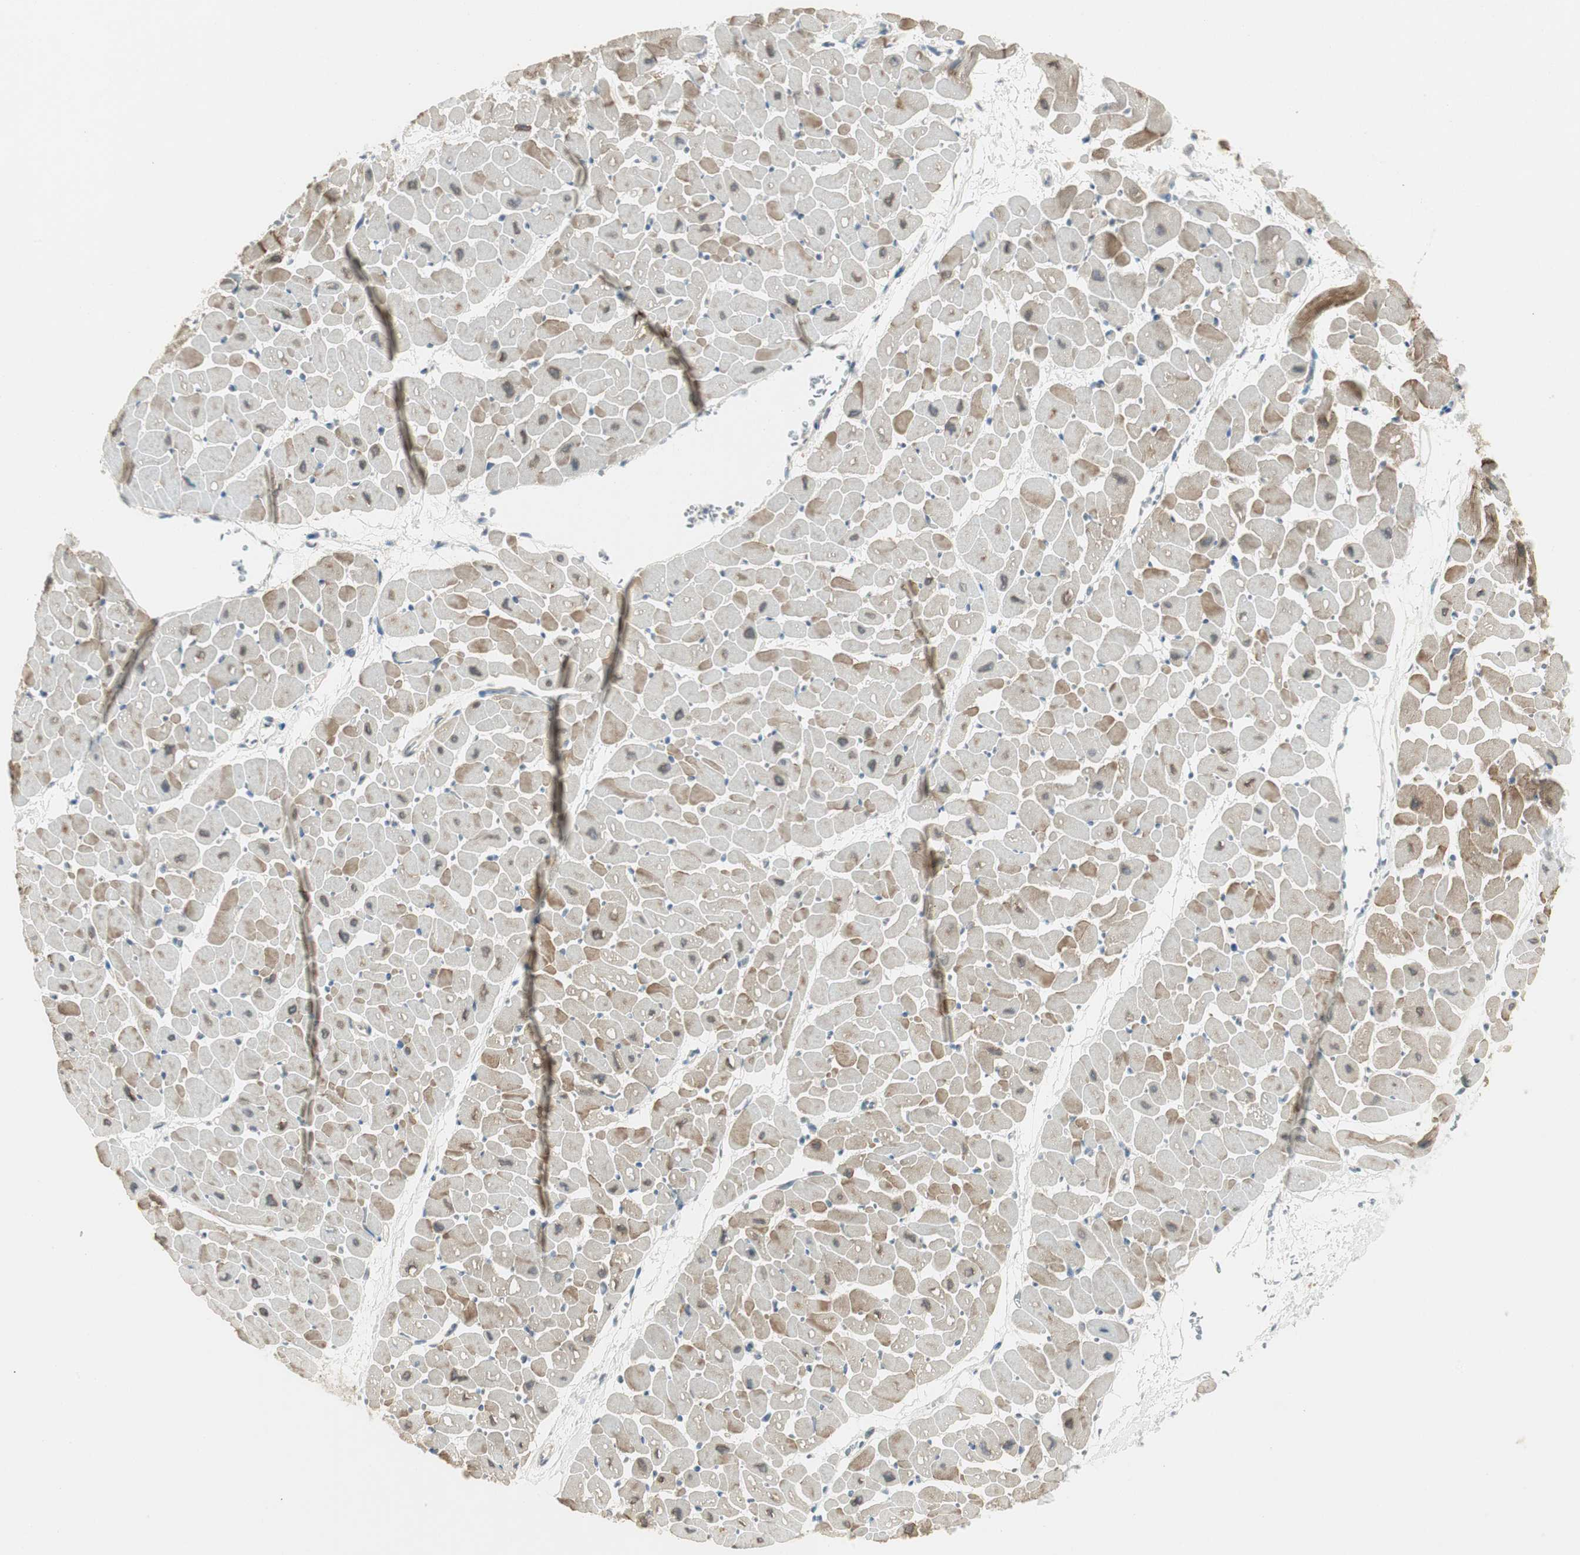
{"staining": {"intensity": "weak", "quantity": ">75%", "location": "cytoplasmic/membranous"}, "tissue": "heart muscle", "cell_type": "Cardiomyocytes", "image_type": "normal", "snomed": [{"axis": "morphology", "description": "Normal tissue, NOS"}, {"axis": "topography", "description": "Heart"}], "caption": "A high-resolution histopathology image shows immunohistochemistry staining of benign heart muscle, which demonstrates weak cytoplasmic/membranous expression in about >75% of cardiomyocytes.", "gene": "PCDHB15", "patient": {"sex": "male", "age": 45}}